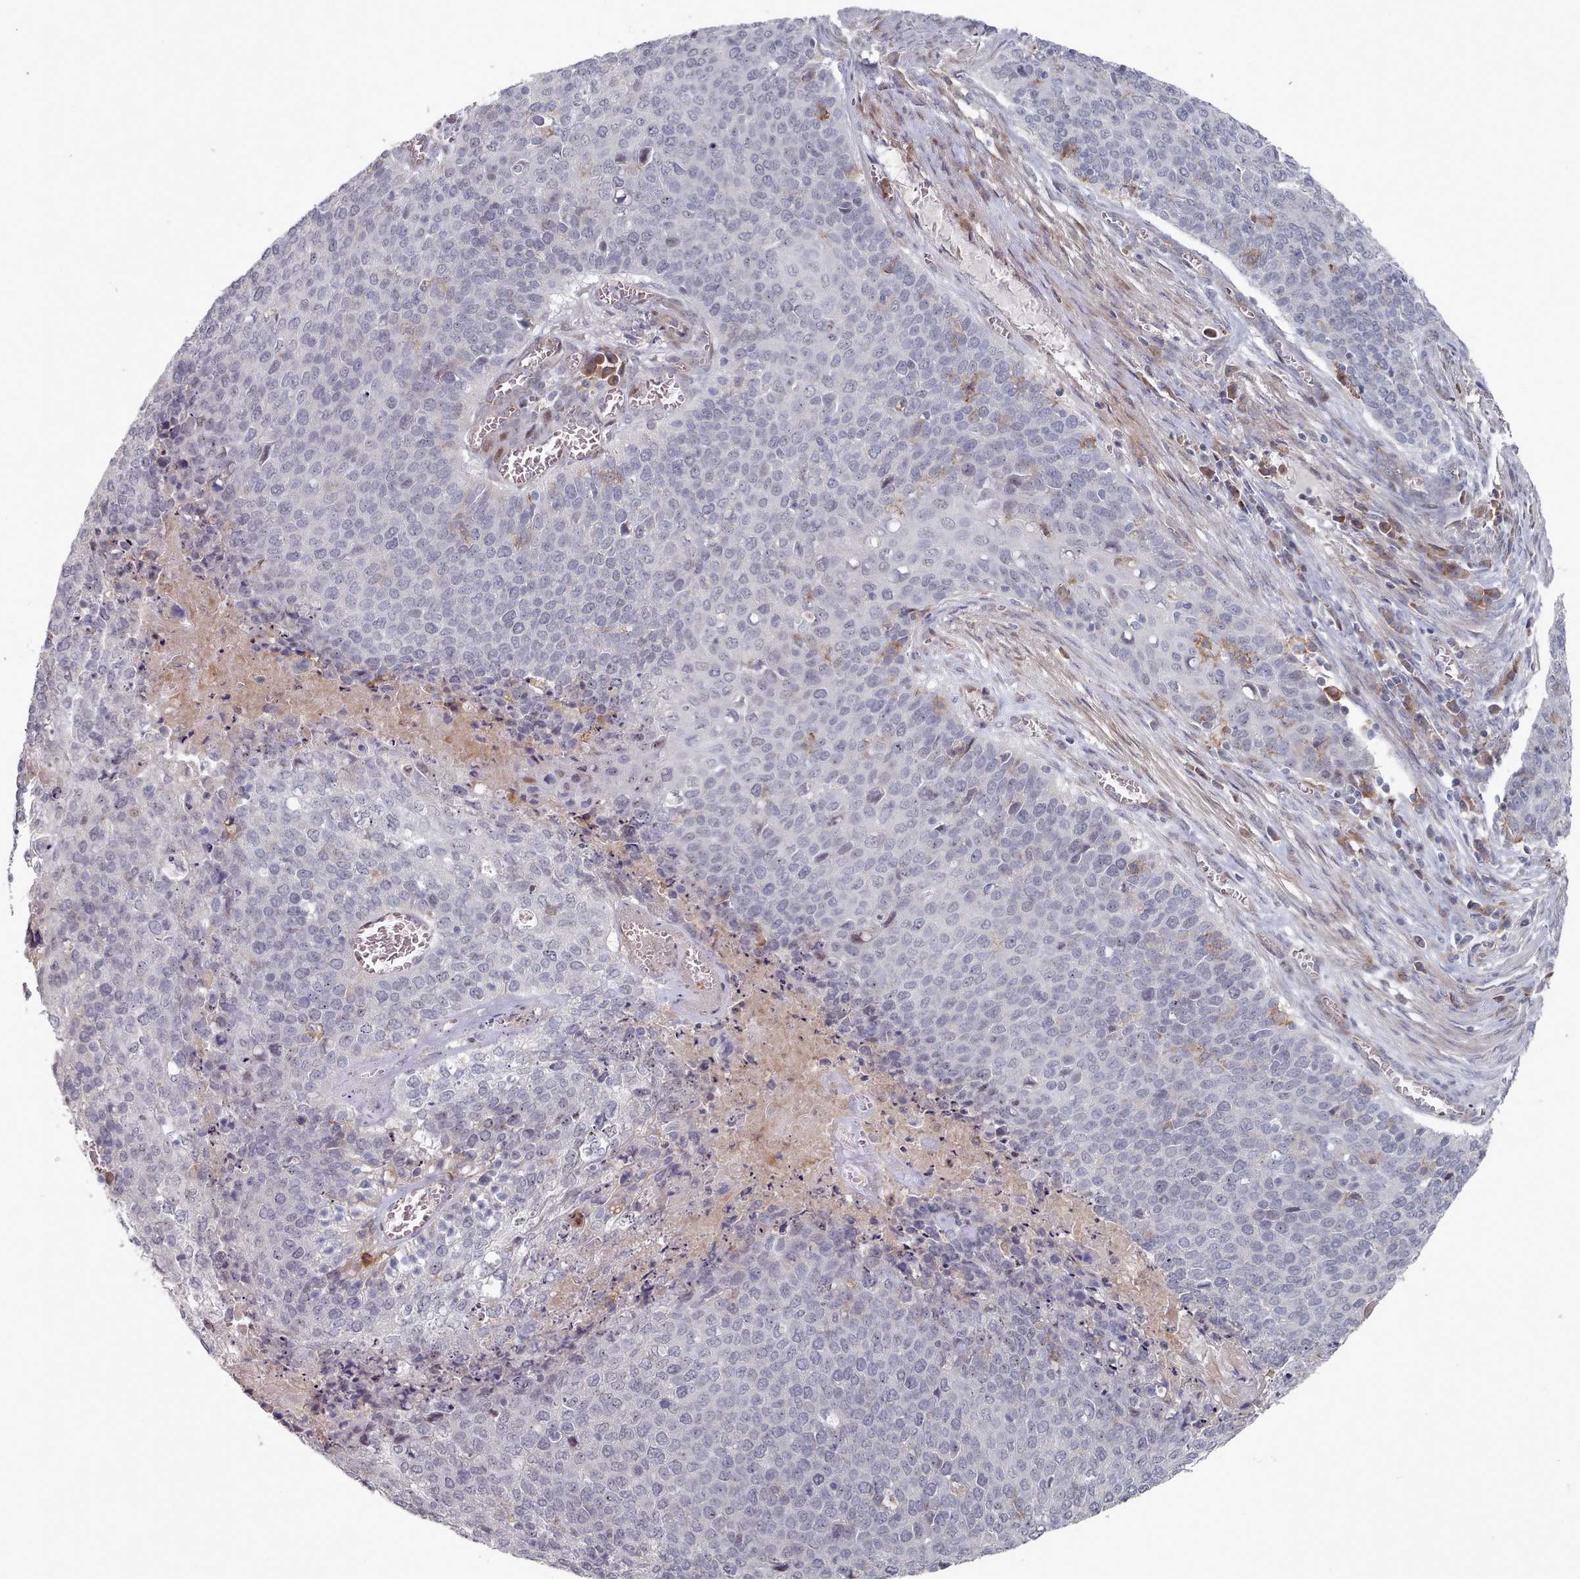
{"staining": {"intensity": "negative", "quantity": "none", "location": "none"}, "tissue": "cervical cancer", "cell_type": "Tumor cells", "image_type": "cancer", "snomed": [{"axis": "morphology", "description": "Squamous cell carcinoma, NOS"}, {"axis": "topography", "description": "Cervix"}], "caption": "Human squamous cell carcinoma (cervical) stained for a protein using IHC reveals no positivity in tumor cells.", "gene": "COL8A2", "patient": {"sex": "female", "age": 39}}